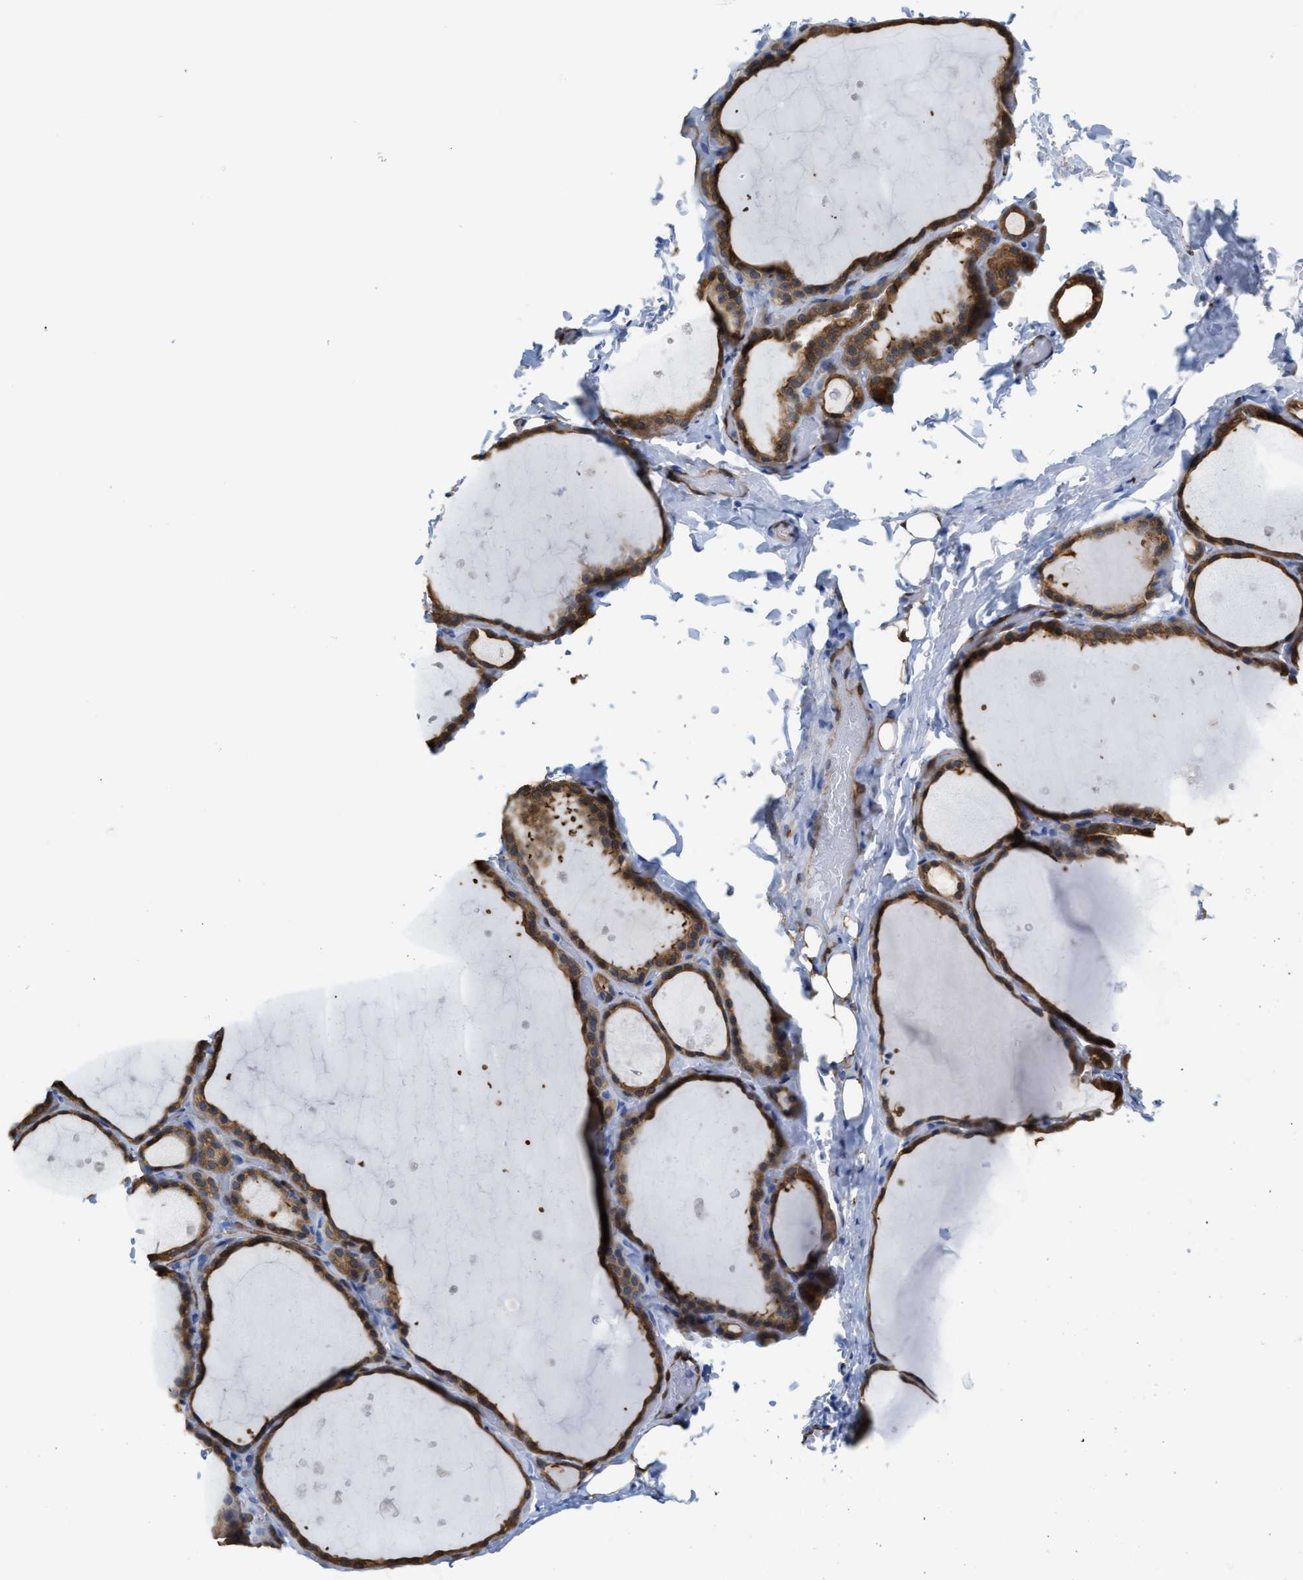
{"staining": {"intensity": "moderate", "quantity": ">75%", "location": "cytoplasmic/membranous"}, "tissue": "thyroid gland", "cell_type": "Glandular cells", "image_type": "normal", "snomed": [{"axis": "morphology", "description": "Normal tissue, NOS"}, {"axis": "topography", "description": "Thyroid gland"}], "caption": "The photomicrograph reveals immunohistochemical staining of normal thyroid gland. There is moderate cytoplasmic/membranous staining is appreciated in about >75% of glandular cells.", "gene": "ASS1", "patient": {"sex": "female", "age": 44}}